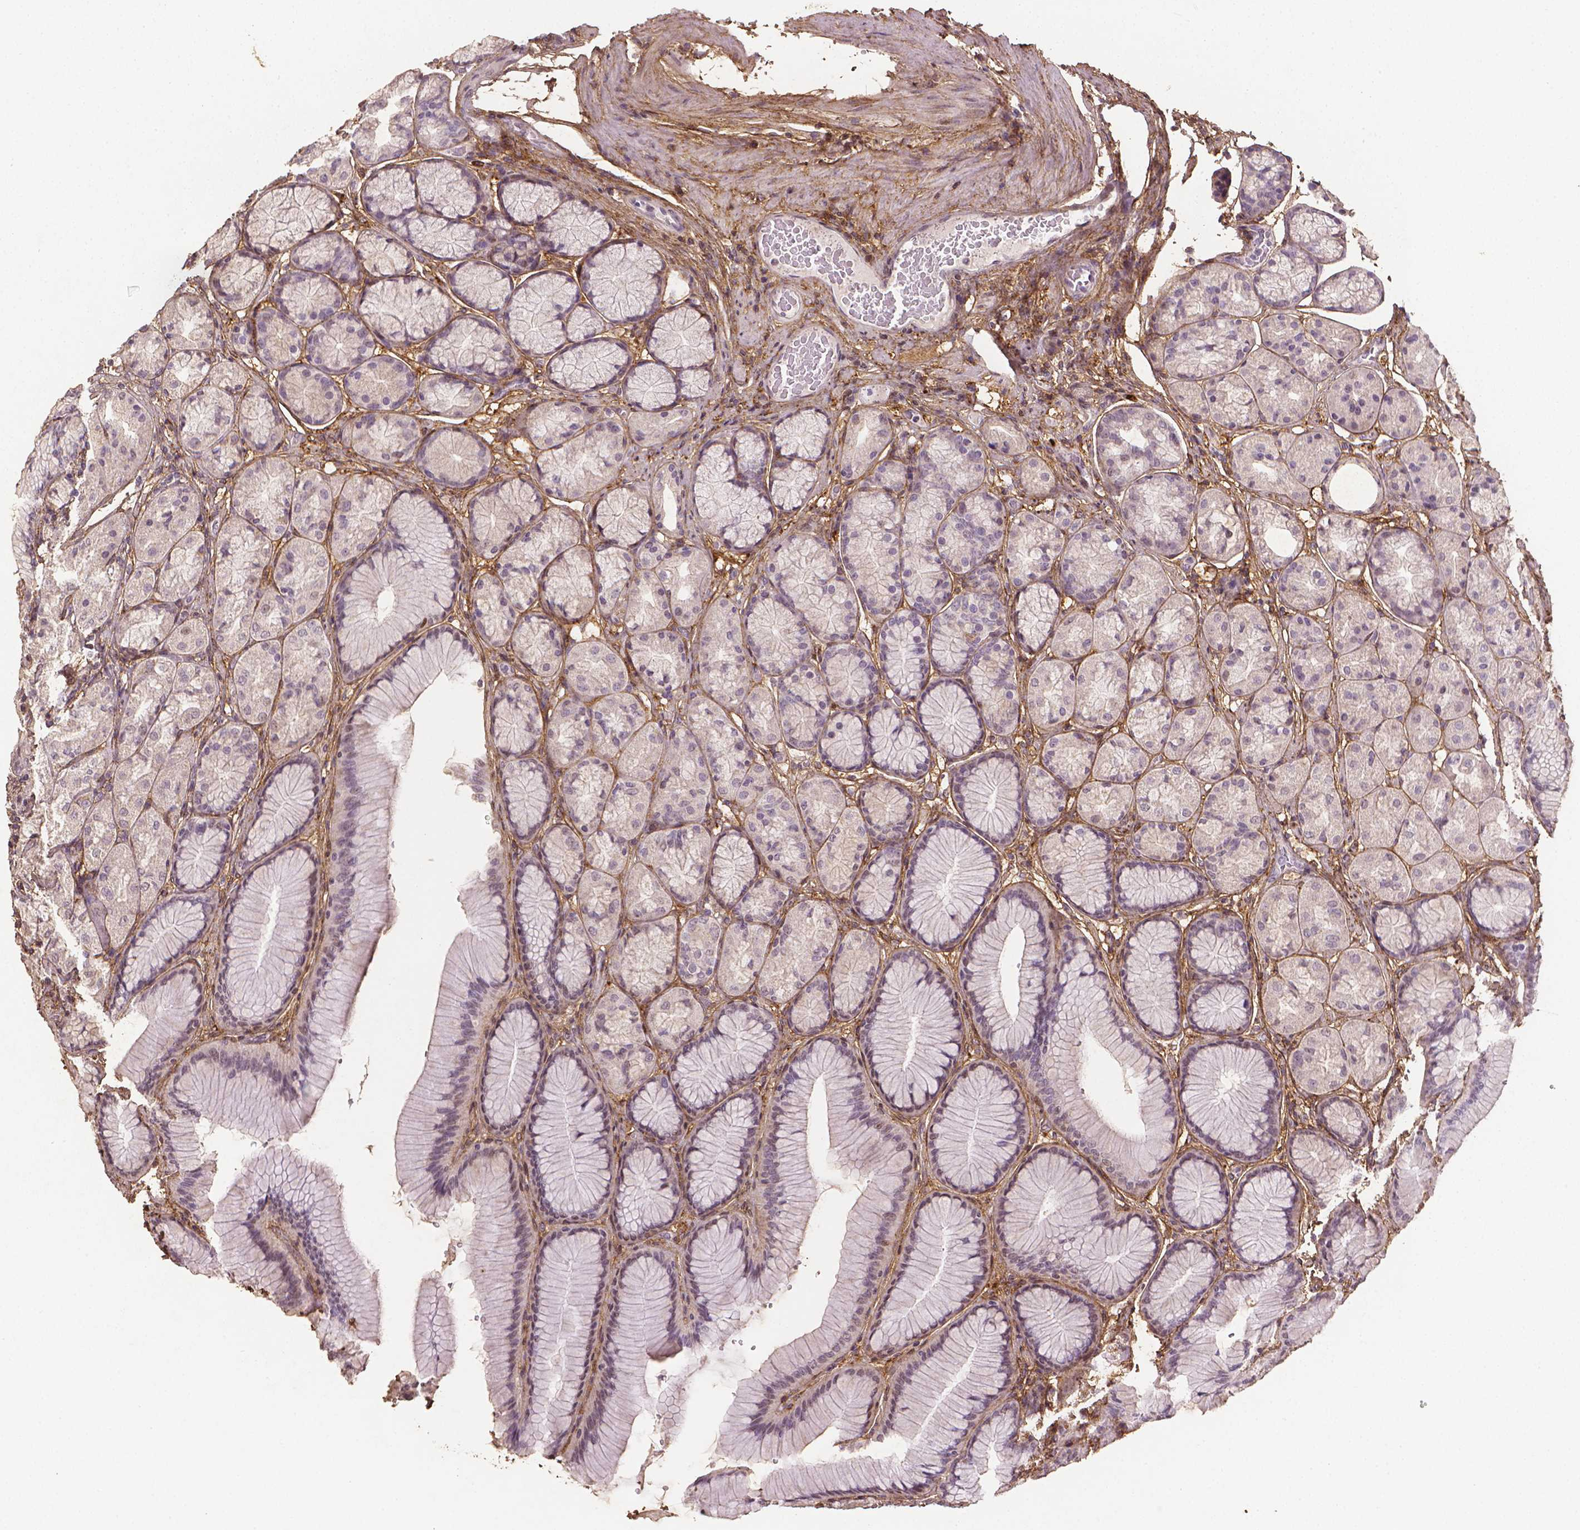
{"staining": {"intensity": "weak", "quantity": "<25%", "location": "cytoplasmic/membranous"}, "tissue": "stomach", "cell_type": "Glandular cells", "image_type": "normal", "snomed": [{"axis": "morphology", "description": "Normal tissue, NOS"}, {"axis": "morphology", "description": "Adenocarcinoma, NOS"}, {"axis": "morphology", "description": "Adenocarcinoma, High grade"}, {"axis": "topography", "description": "Stomach, upper"}, {"axis": "topography", "description": "Stomach"}], "caption": "The histopathology image displays no staining of glandular cells in benign stomach. (DAB IHC visualized using brightfield microscopy, high magnification).", "gene": "DCN", "patient": {"sex": "female", "age": 65}}